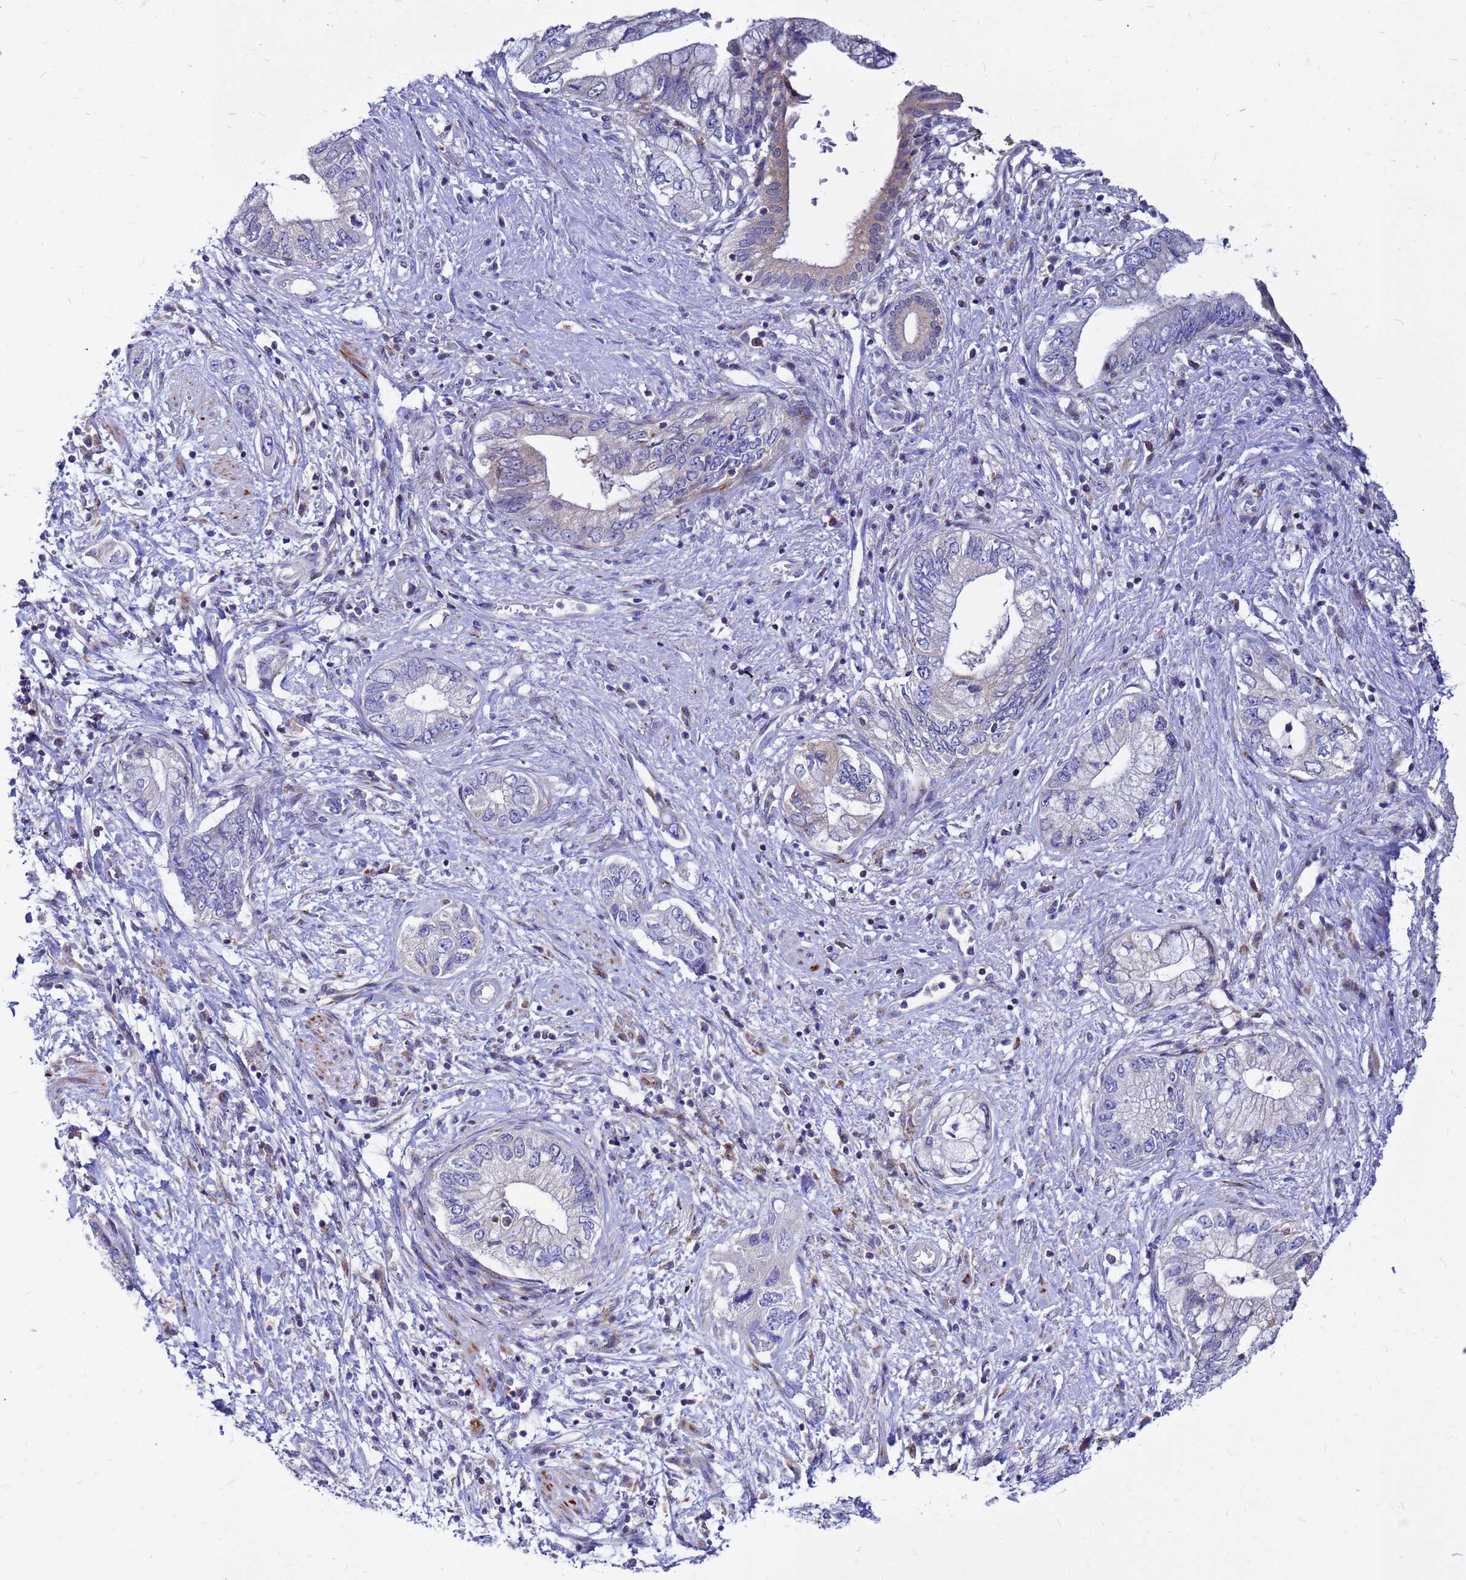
{"staining": {"intensity": "negative", "quantity": "none", "location": "none"}, "tissue": "pancreatic cancer", "cell_type": "Tumor cells", "image_type": "cancer", "snomed": [{"axis": "morphology", "description": "Adenocarcinoma, NOS"}, {"axis": "topography", "description": "Pancreas"}], "caption": "Tumor cells are negative for brown protein staining in pancreatic cancer. (DAB immunohistochemistry visualized using brightfield microscopy, high magnification).", "gene": "FHIP1A", "patient": {"sex": "female", "age": 73}}